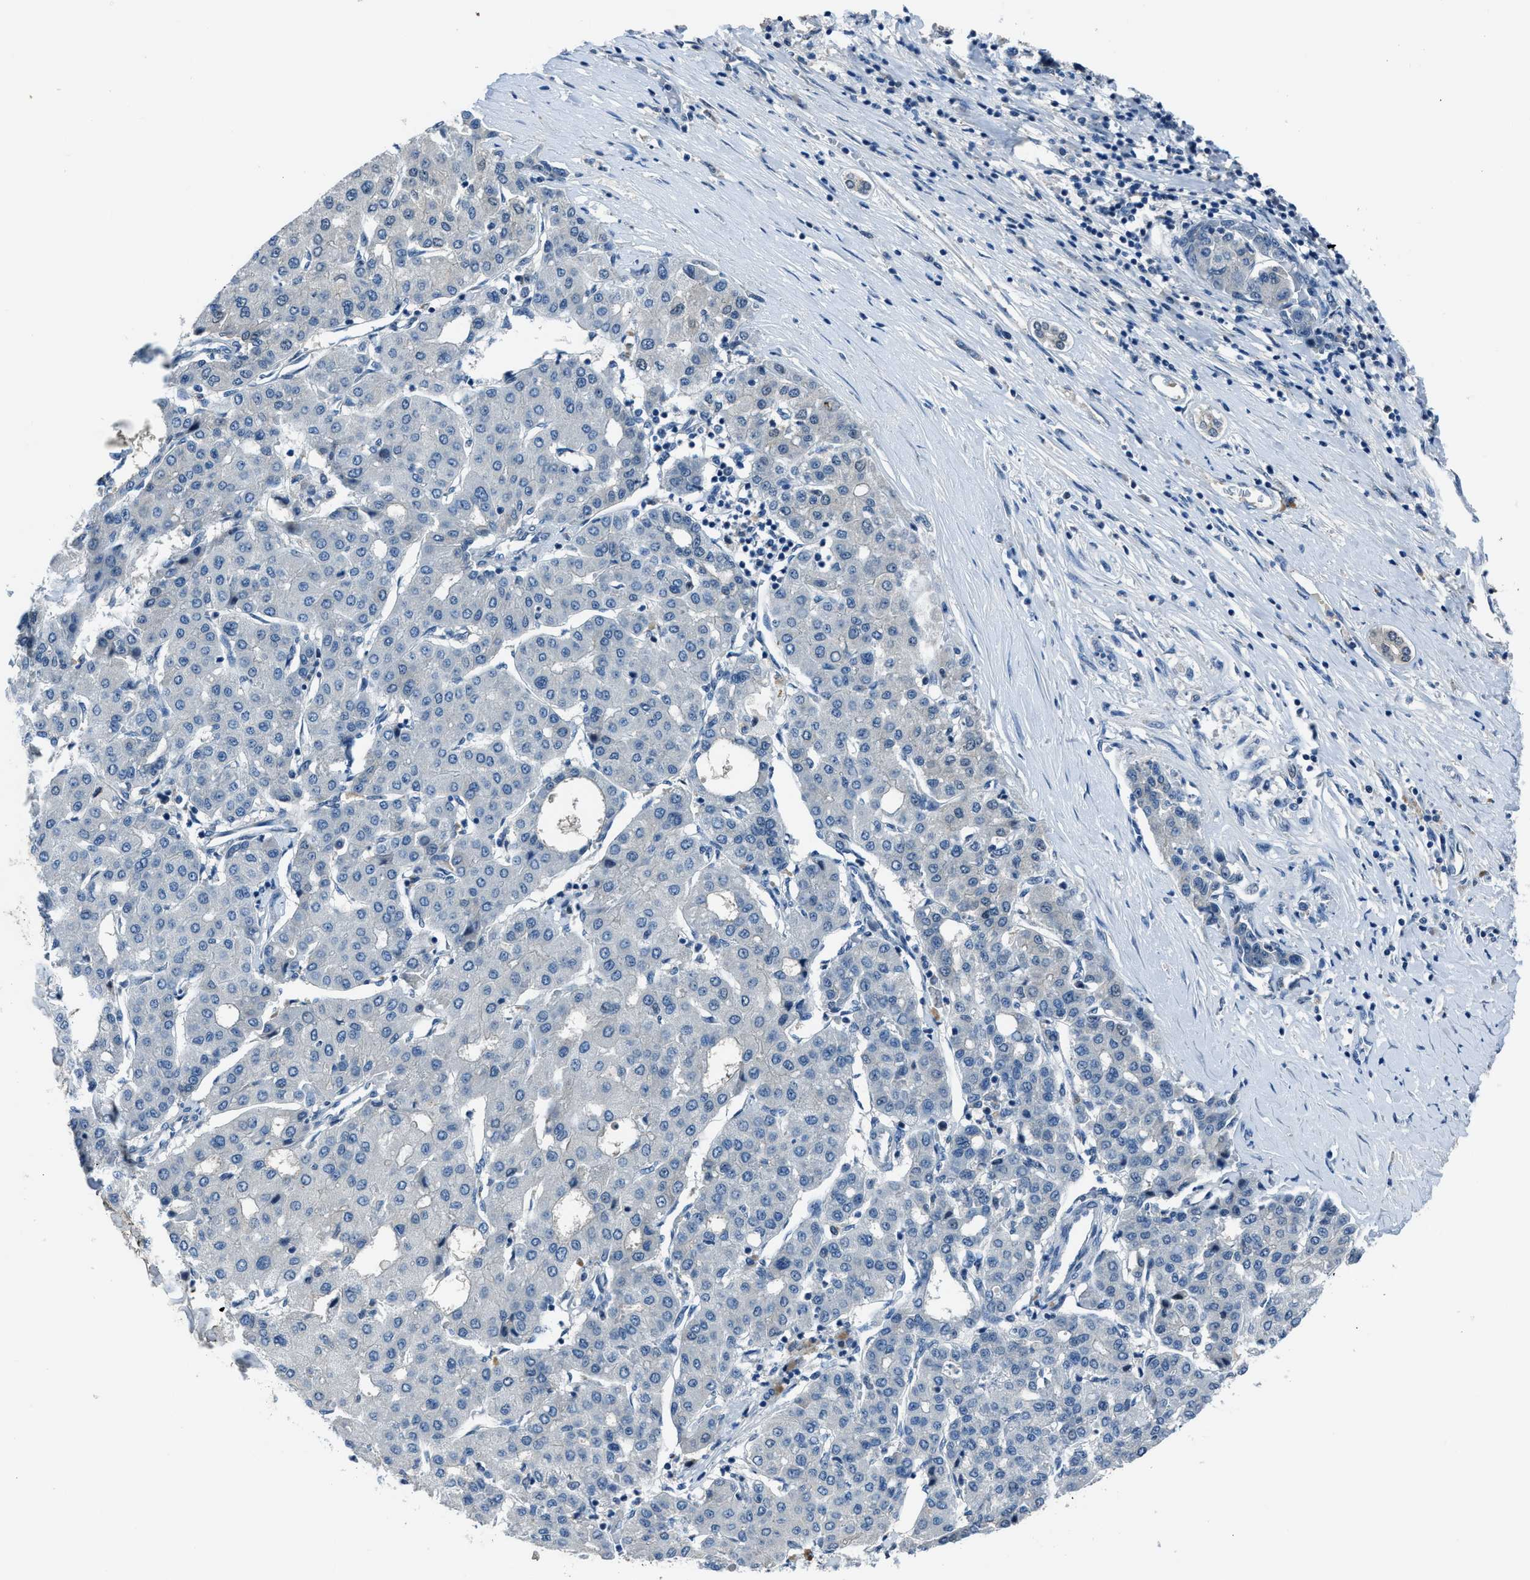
{"staining": {"intensity": "negative", "quantity": "none", "location": "none"}, "tissue": "liver cancer", "cell_type": "Tumor cells", "image_type": "cancer", "snomed": [{"axis": "morphology", "description": "Carcinoma, Hepatocellular, NOS"}, {"axis": "topography", "description": "Liver"}], "caption": "The histopathology image shows no significant staining in tumor cells of liver cancer. Nuclei are stained in blue.", "gene": "DUSP19", "patient": {"sex": "male", "age": 65}}